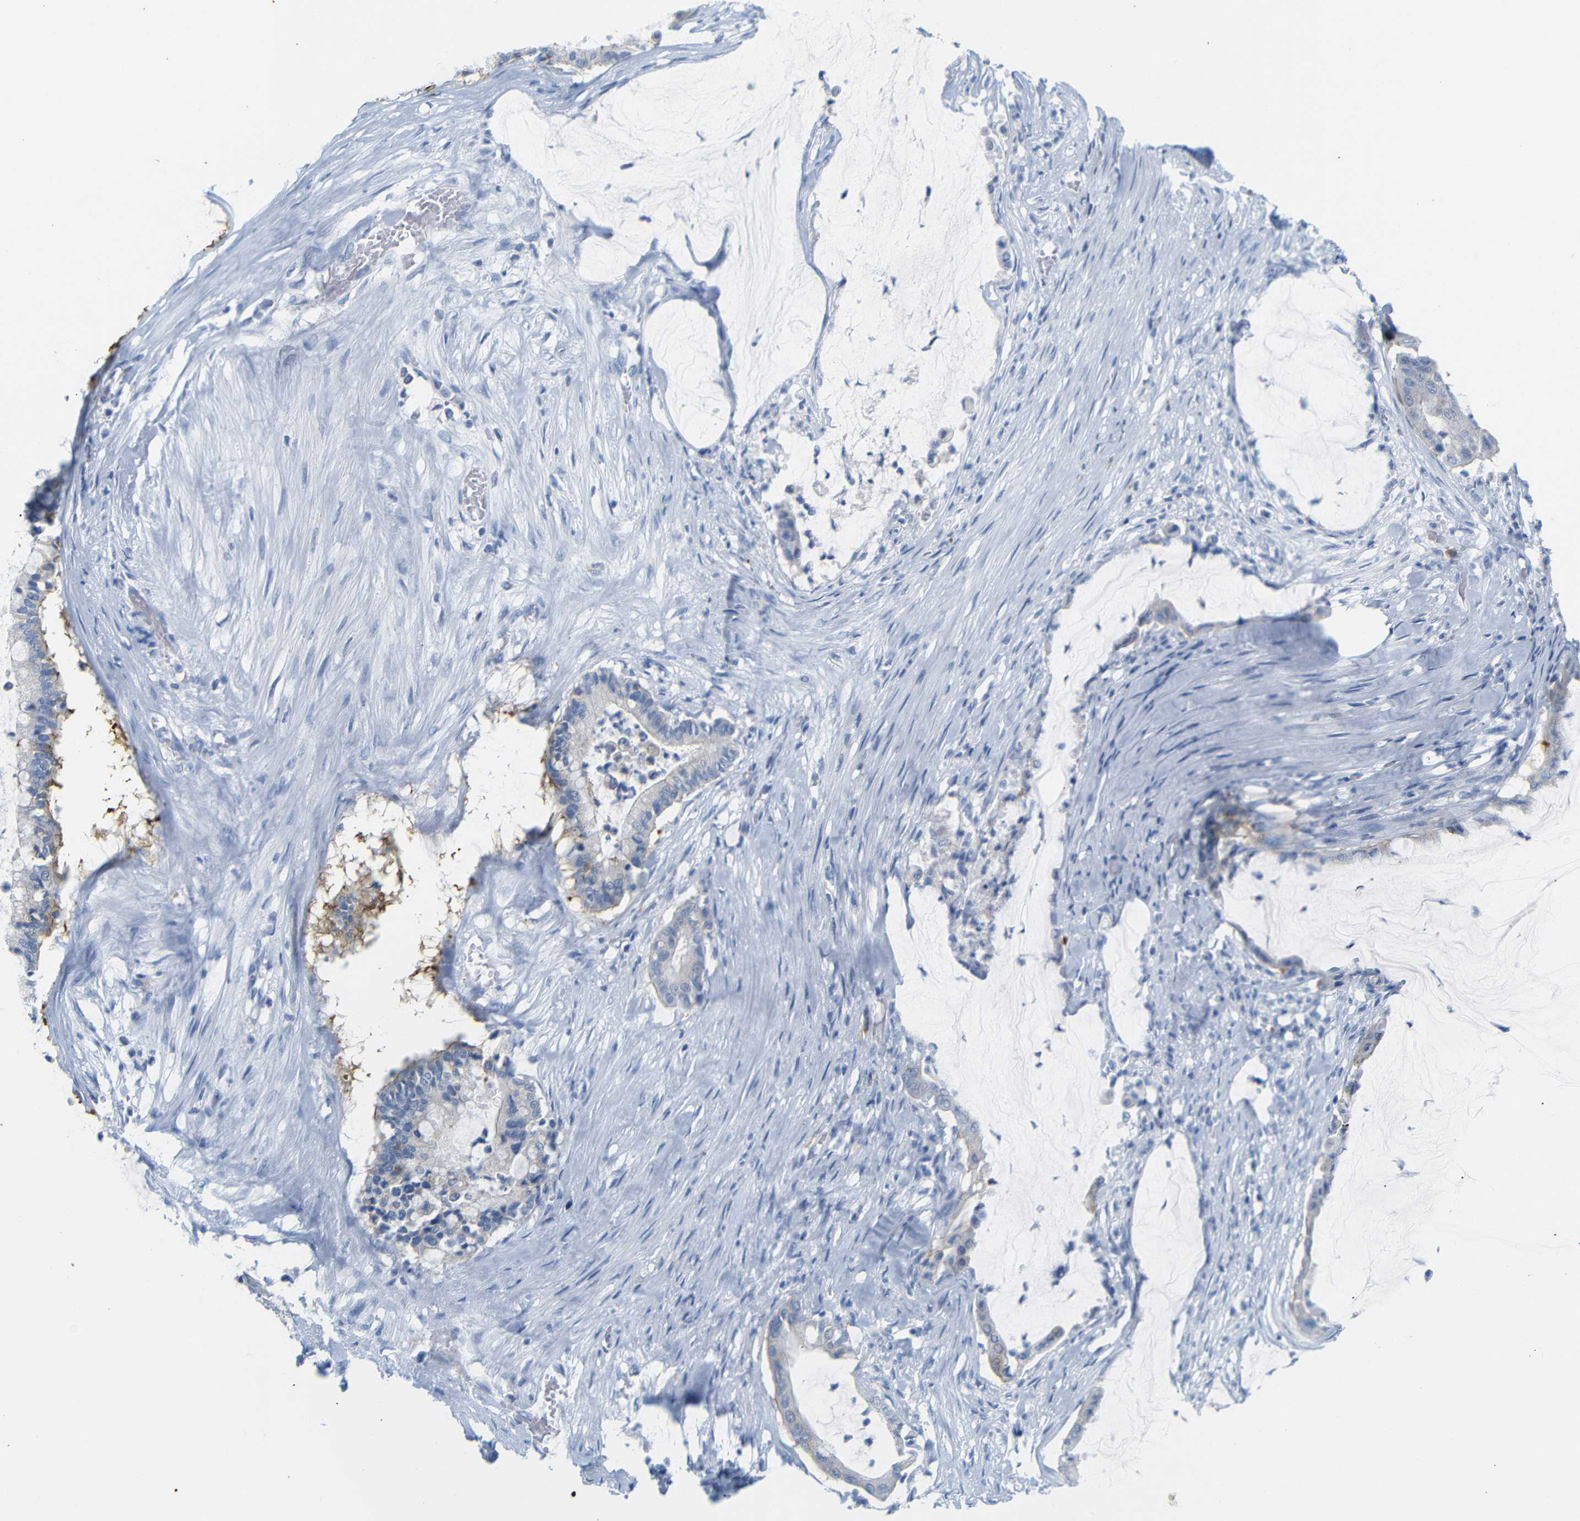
{"staining": {"intensity": "negative", "quantity": "none", "location": "none"}, "tissue": "pancreatic cancer", "cell_type": "Tumor cells", "image_type": "cancer", "snomed": [{"axis": "morphology", "description": "Adenocarcinoma, NOS"}, {"axis": "topography", "description": "Pancreas"}], "caption": "The immunohistochemistry micrograph has no significant positivity in tumor cells of pancreatic adenocarcinoma tissue.", "gene": "FCRL1", "patient": {"sex": "male", "age": 41}}